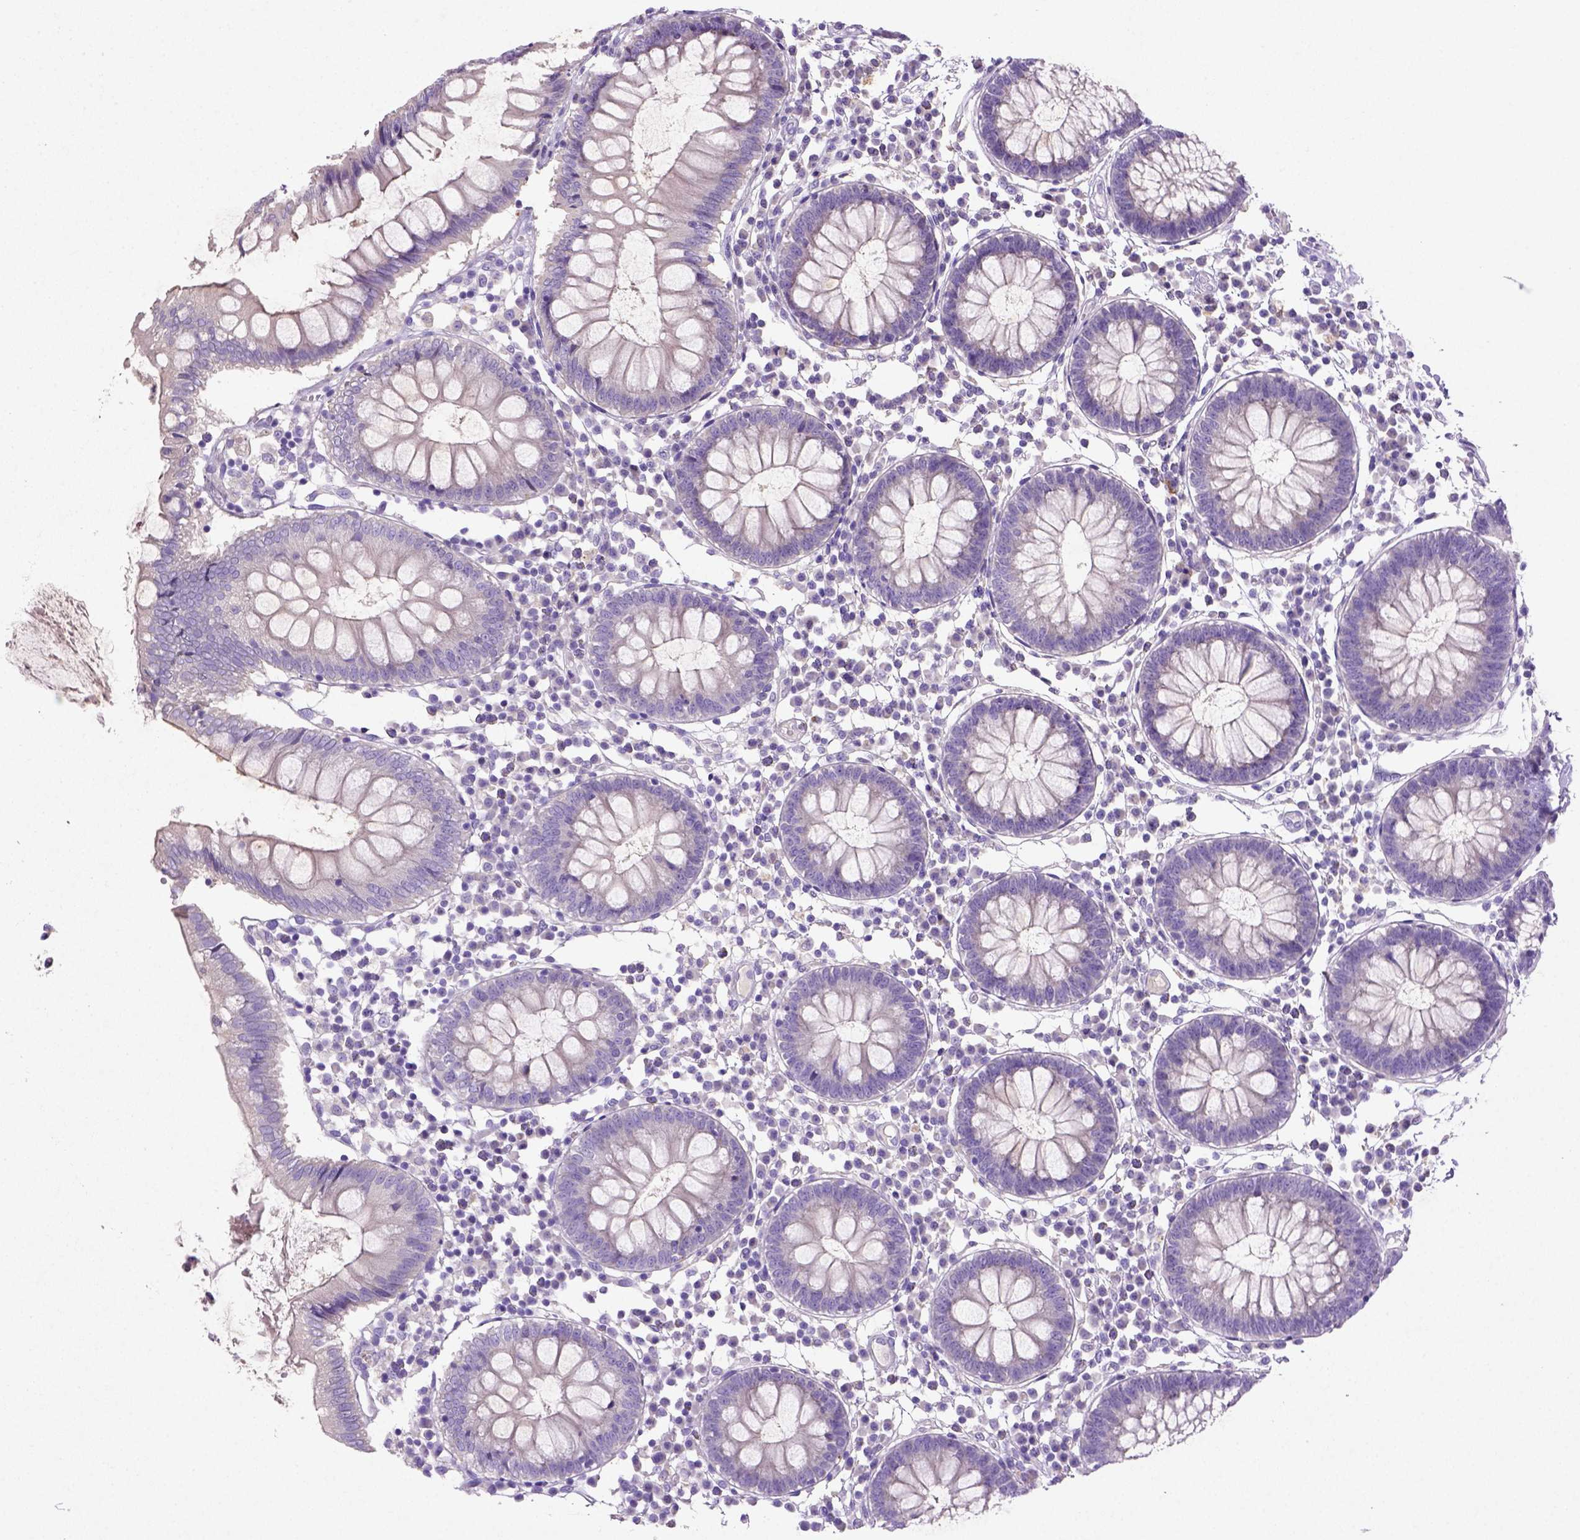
{"staining": {"intensity": "negative", "quantity": "none", "location": "none"}, "tissue": "colon", "cell_type": "Endothelial cells", "image_type": "normal", "snomed": [{"axis": "morphology", "description": "Normal tissue, NOS"}, {"axis": "morphology", "description": "Adenocarcinoma, NOS"}, {"axis": "topography", "description": "Colon"}], "caption": "A micrograph of colon stained for a protein displays no brown staining in endothelial cells.", "gene": "NUDT2", "patient": {"sex": "male", "age": 83}}